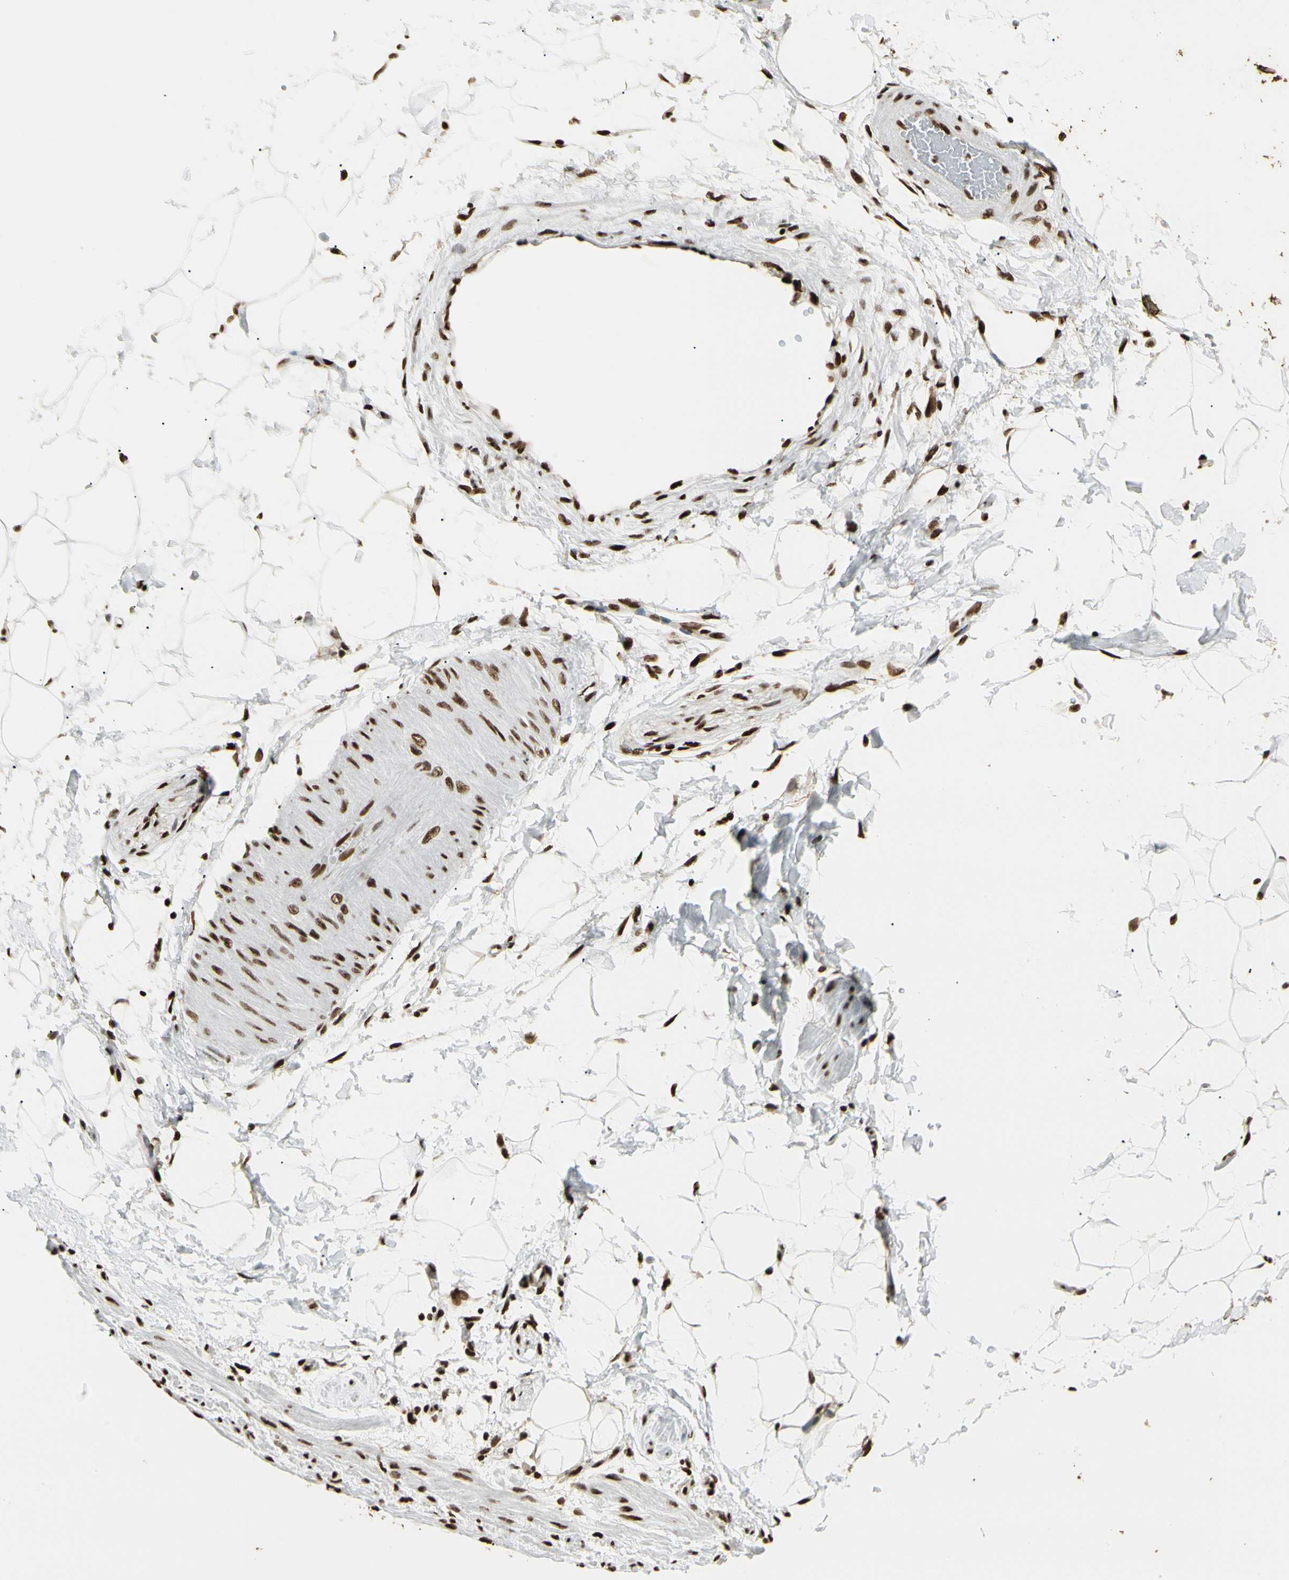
{"staining": {"intensity": "strong", "quantity": ">75%", "location": "nuclear"}, "tissue": "adipose tissue", "cell_type": "Adipocytes", "image_type": "normal", "snomed": [{"axis": "morphology", "description": "Normal tissue, NOS"}, {"axis": "topography", "description": "Soft tissue"}], "caption": "Protein positivity by immunohistochemistry displays strong nuclear positivity in approximately >75% of adipocytes in benign adipose tissue. (IHC, brightfield microscopy, high magnification).", "gene": "FUS", "patient": {"sex": "male", "age": 72}}